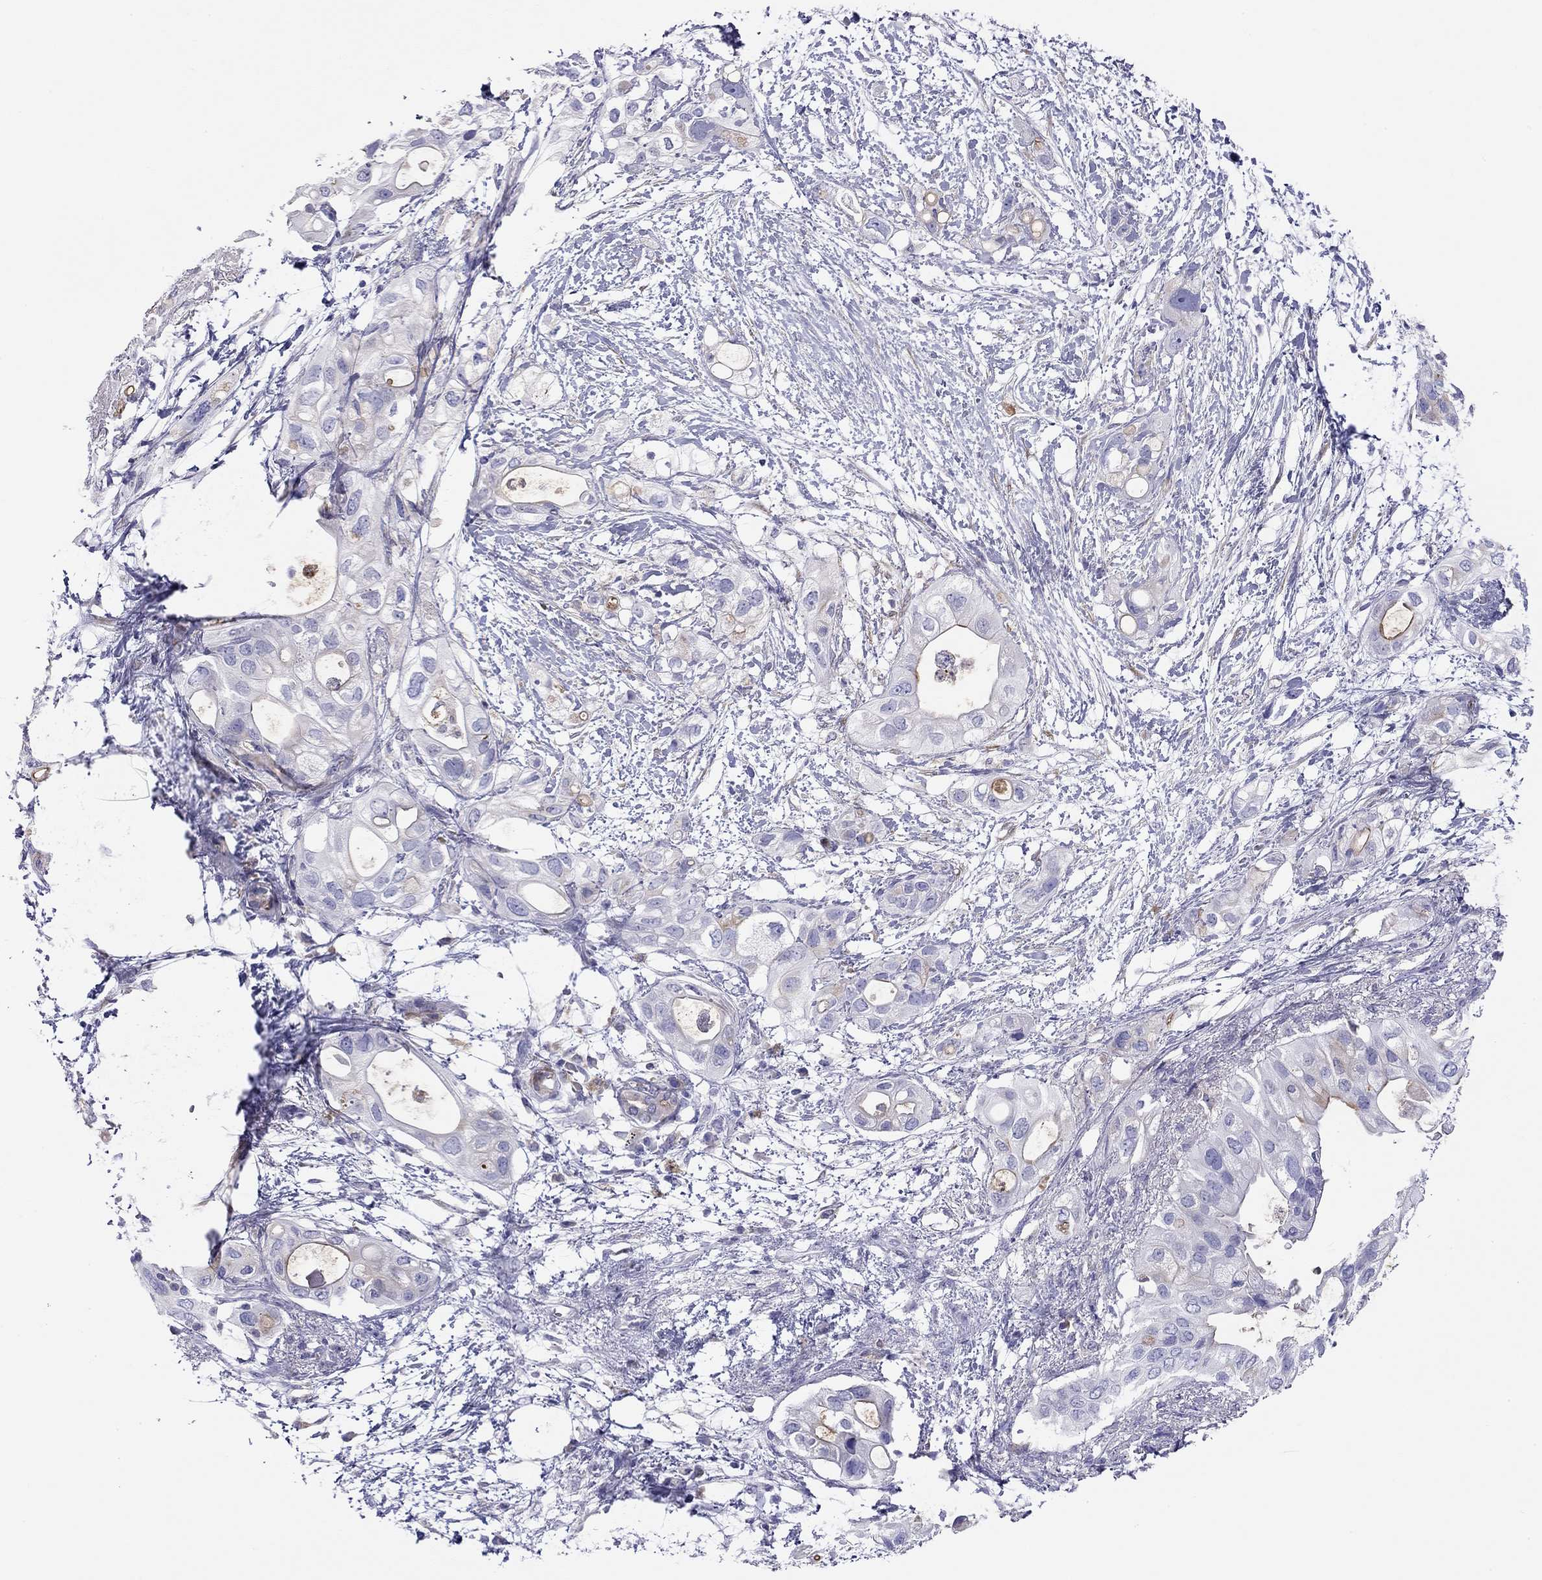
{"staining": {"intensity": "negative", "quantity": "none", "location": "none"}, "tissue": "pancreatic cancer", "cell_type": "Tumor cells", "image_type": "cancer", "snomed": [{"axis": "morphology", "description": "Adenocarcinoma, NOS"}, {"axis": "topography", "description": "Pancreas"}], "caption": "This is an immunohistochemistry photomicrograph of pancreatic cancer (adenocarcinoma). There is no expression in tumor cells.", "gene": "SLC46A2", "patient": {"sex": "female", "age": 72}}